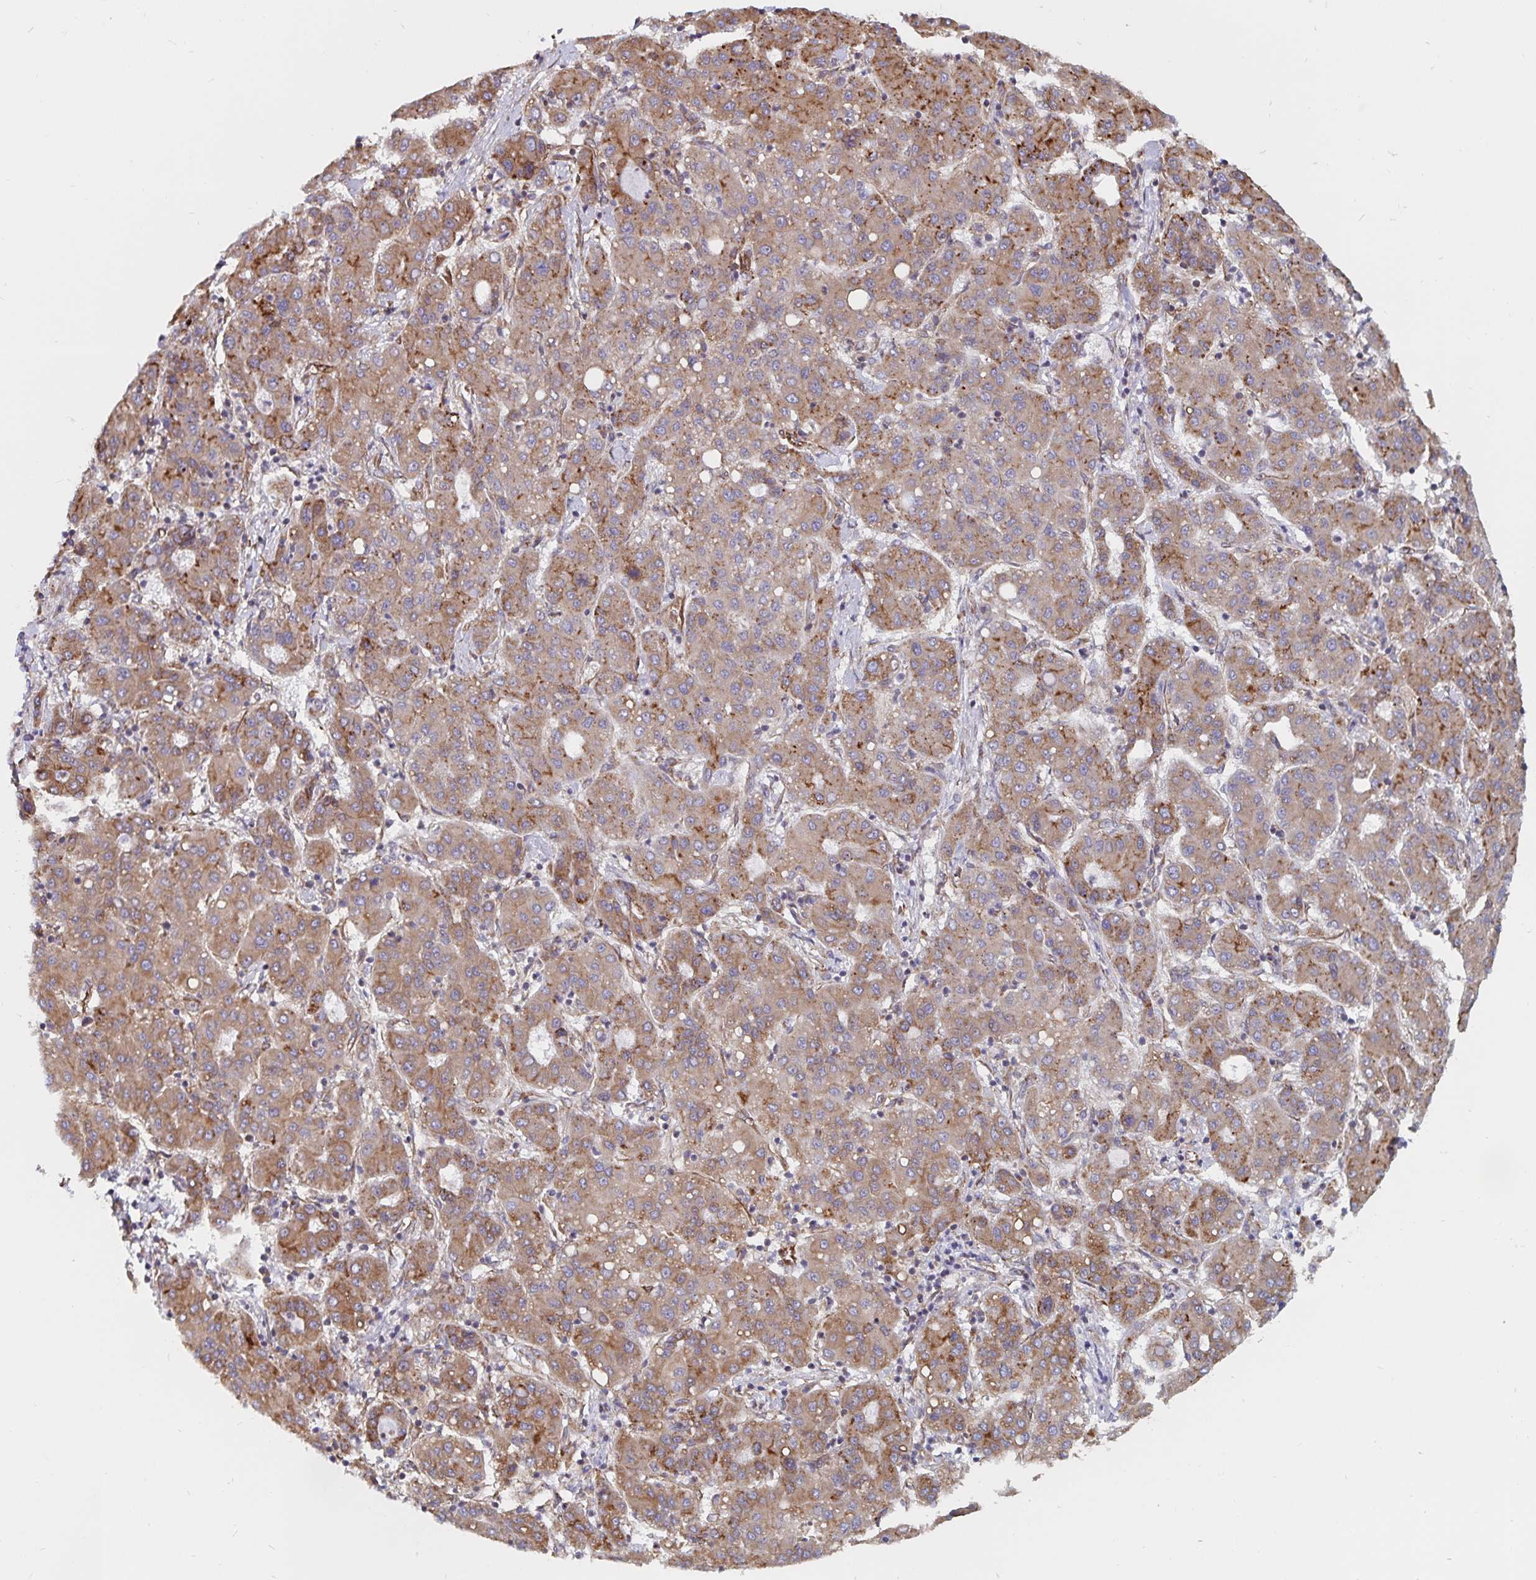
{"staining": {"intensity": "moderate", "quantity": ">75%", "location": "cytoplasmic/membranous"}, "tissue": "liver cancer", "cell_type": "Tumor cells", "image_type": "cancer", "snomed": [{"axis": "morphology", "description": "Carcinoma, Hepatocellular, NOS"}, {"axis": "topography", "description": "Liver"}], "caption": "Immunohistochemistry (IHC) (DAB) staining of human liver cancer (hepatocellular carcinoma) exhibits moderate cytoplasmic/membranous protein positivity in approximately >75% of tumor cells.", "gene": "BCAP29", "patient": {"sex": "male", "age": 65}}